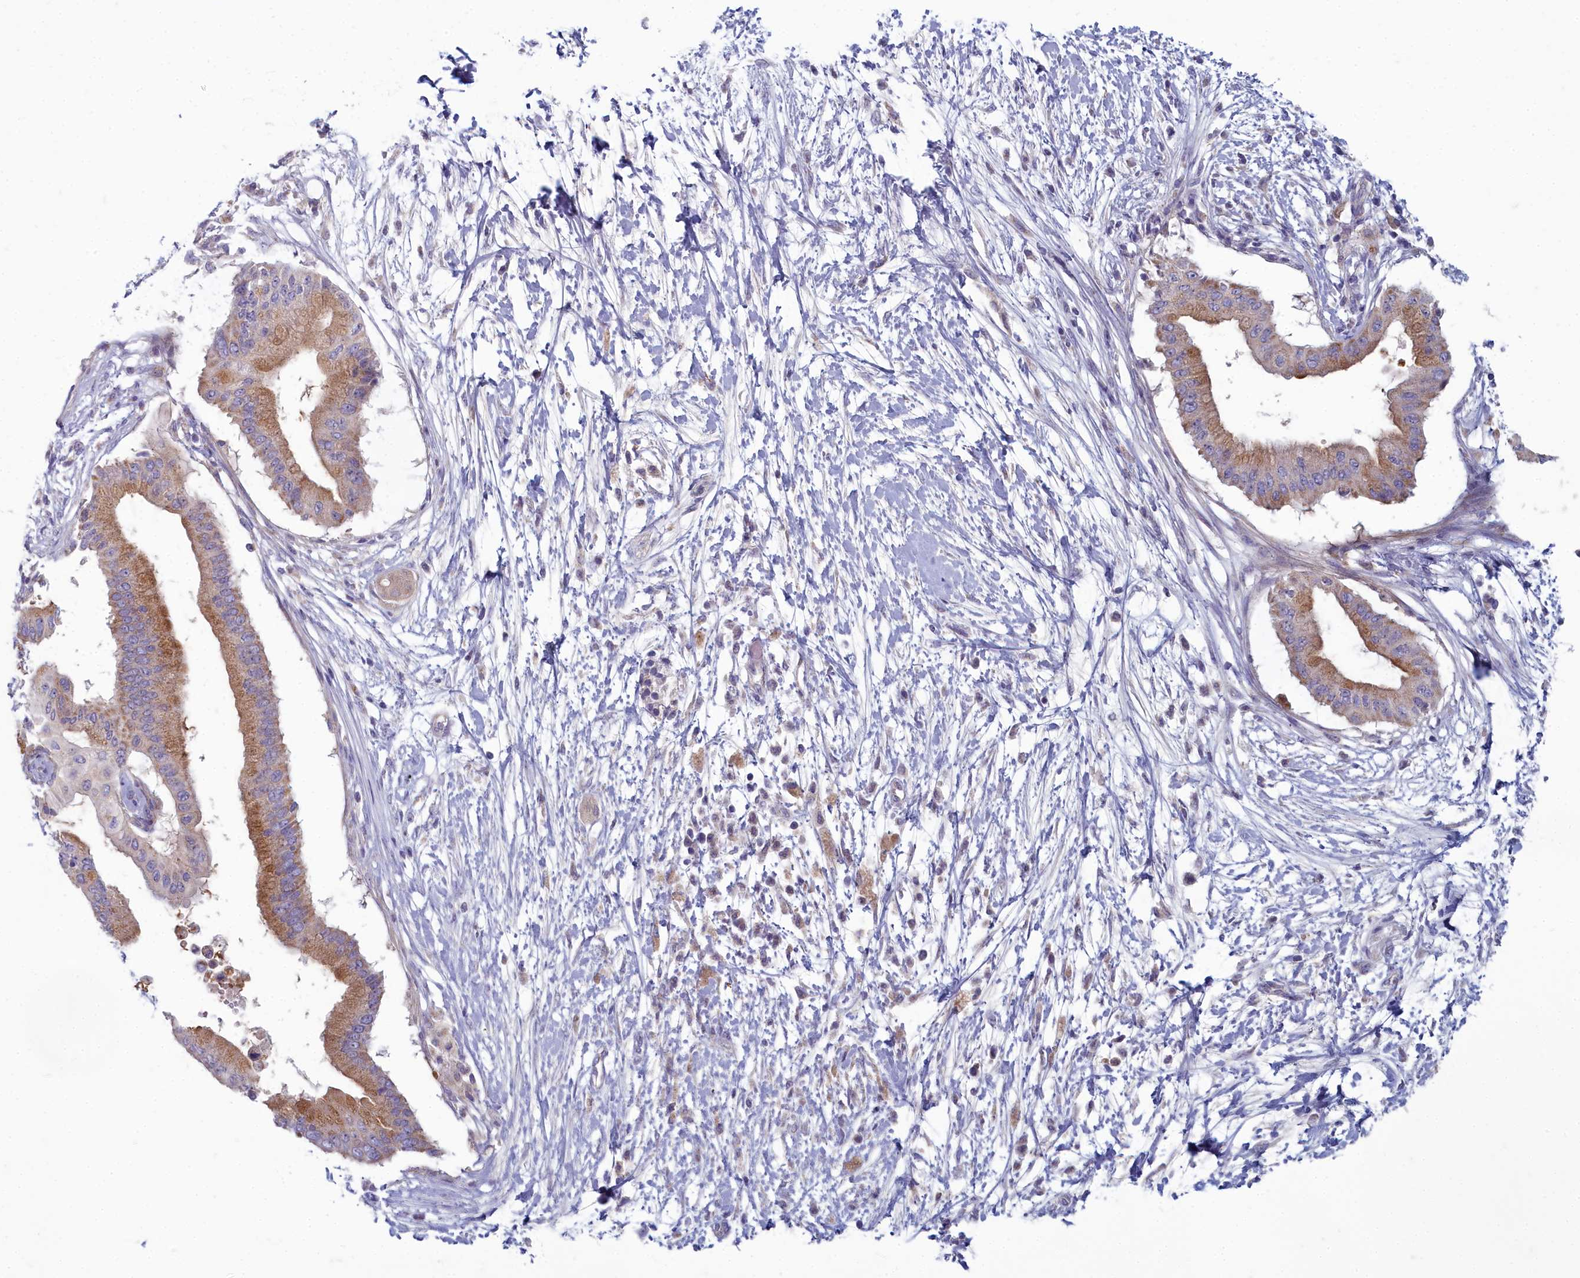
{"staining": {"intensity": "moderate", "quantity": ">75%", "location": "cytoplasmic/membranous"}, "tissue": "pancreatic cancer", "cell_type": "Tumor cells", "image_type": "cancer", "snomed": [{"axis": "morphology", "description": "Adenocarcinoma, NOS"}, {"axis": "topography", "description": "Pancreas"}], "caption": "This photomicrograph displays pancreatic cancer stained with immunohistochemistry (IHC) to label a protein in brown. The cytoplasmic/membranous of tumor cells show moderate positivity for the protein. Nuclei are counter-stained blue.", "gene": "INSYN2A", "patient": {"sex": "male", "age": 68}}